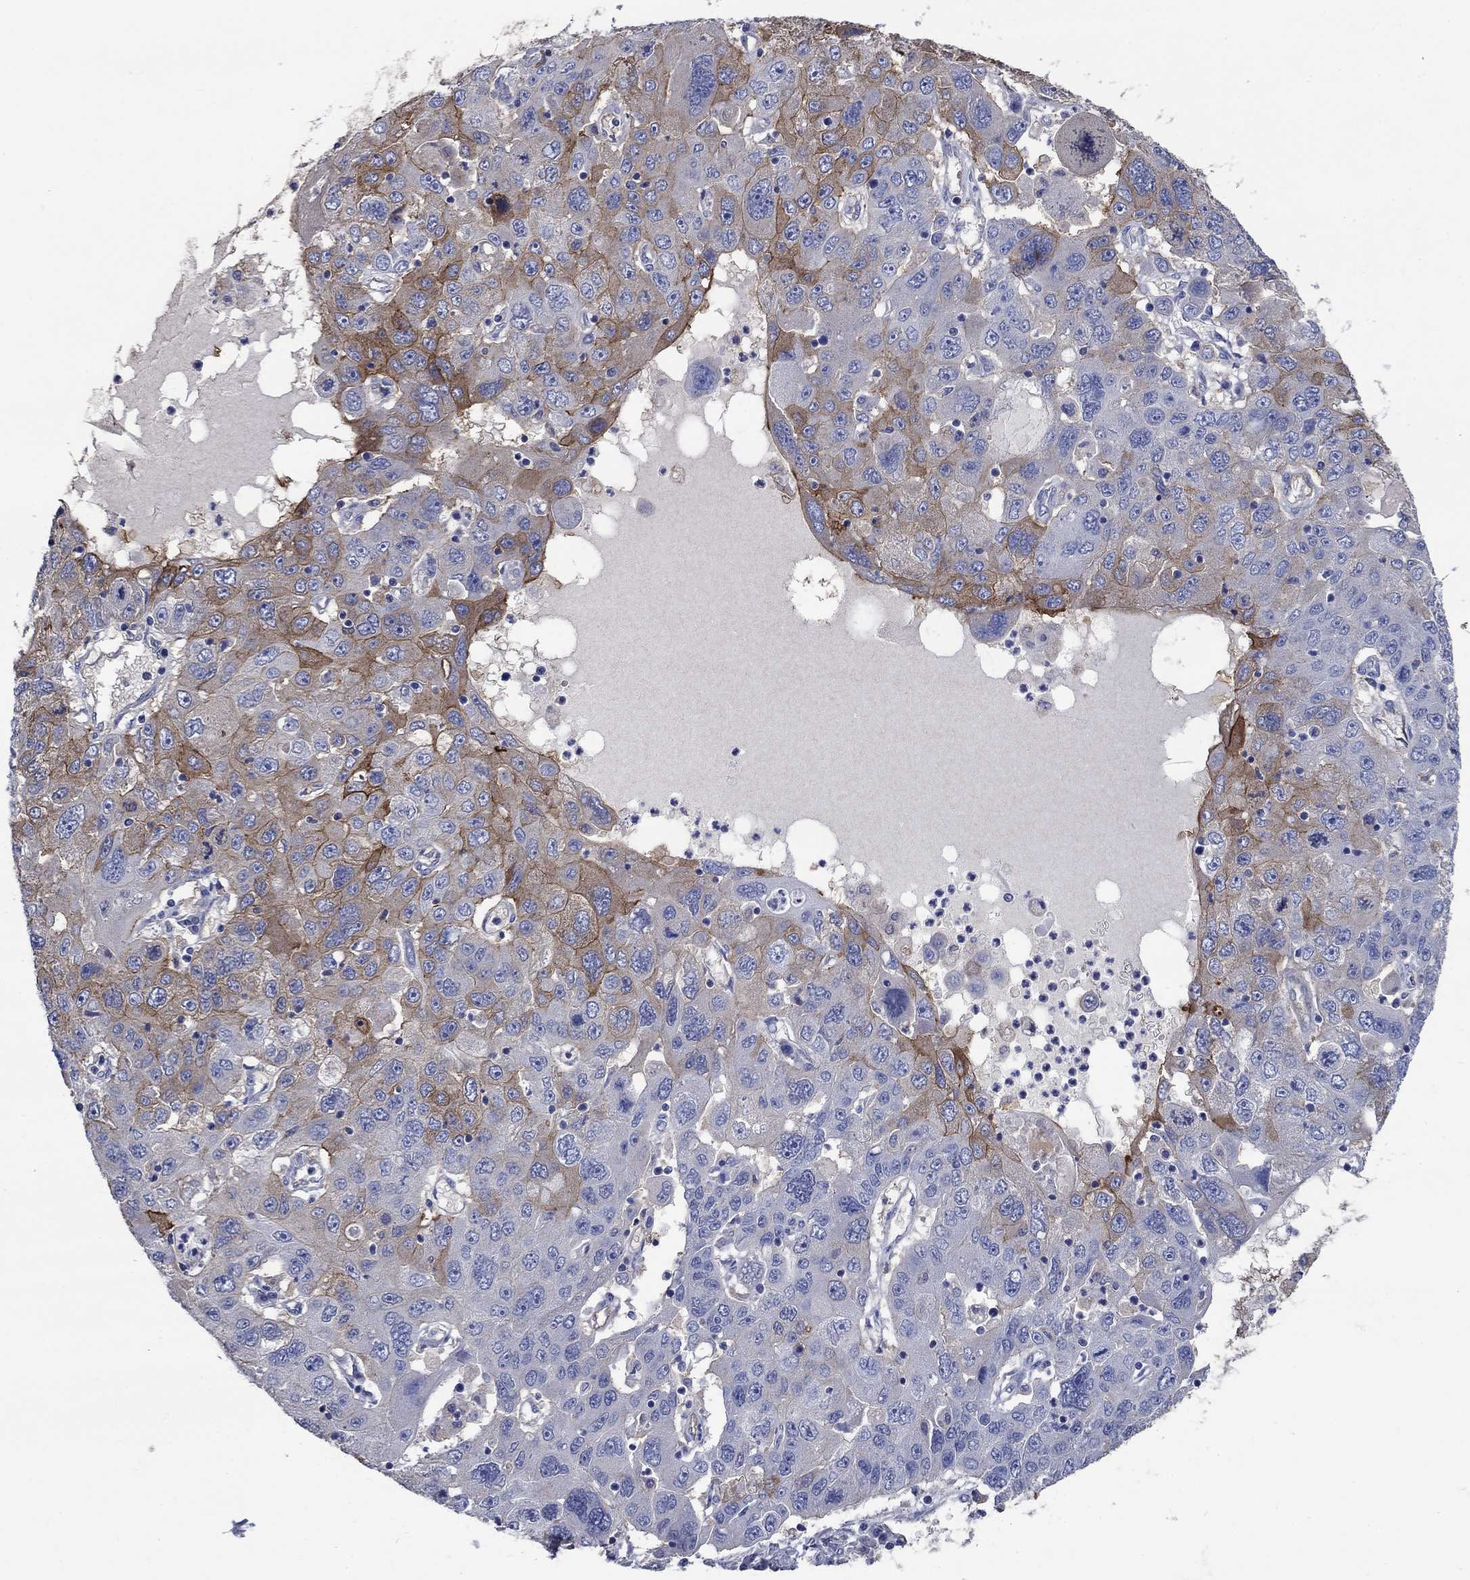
{"staining": {"intensity": "strong", "quantity": "<25%", "location": "cytoplasmic/membranous"}, "tissue": "stomach cancer", "cell_type": "Tumor cells", "image_type": "cancer", "snomed": [{"axis": "morphology", "description": "Adenocarcinoma, NOS"}, {"axis": "topography", "description": "Stomach"}], "caption": "A brown stain shows strong cytoplasmic/membranous staining of a protein in stomach cancer (adenocarcinoma) tumor cells. (Brightfield microscopy of DAB IHC at high magnification).", "gene": "FLNC", "patient": {"sex": "male", "age": 56}}